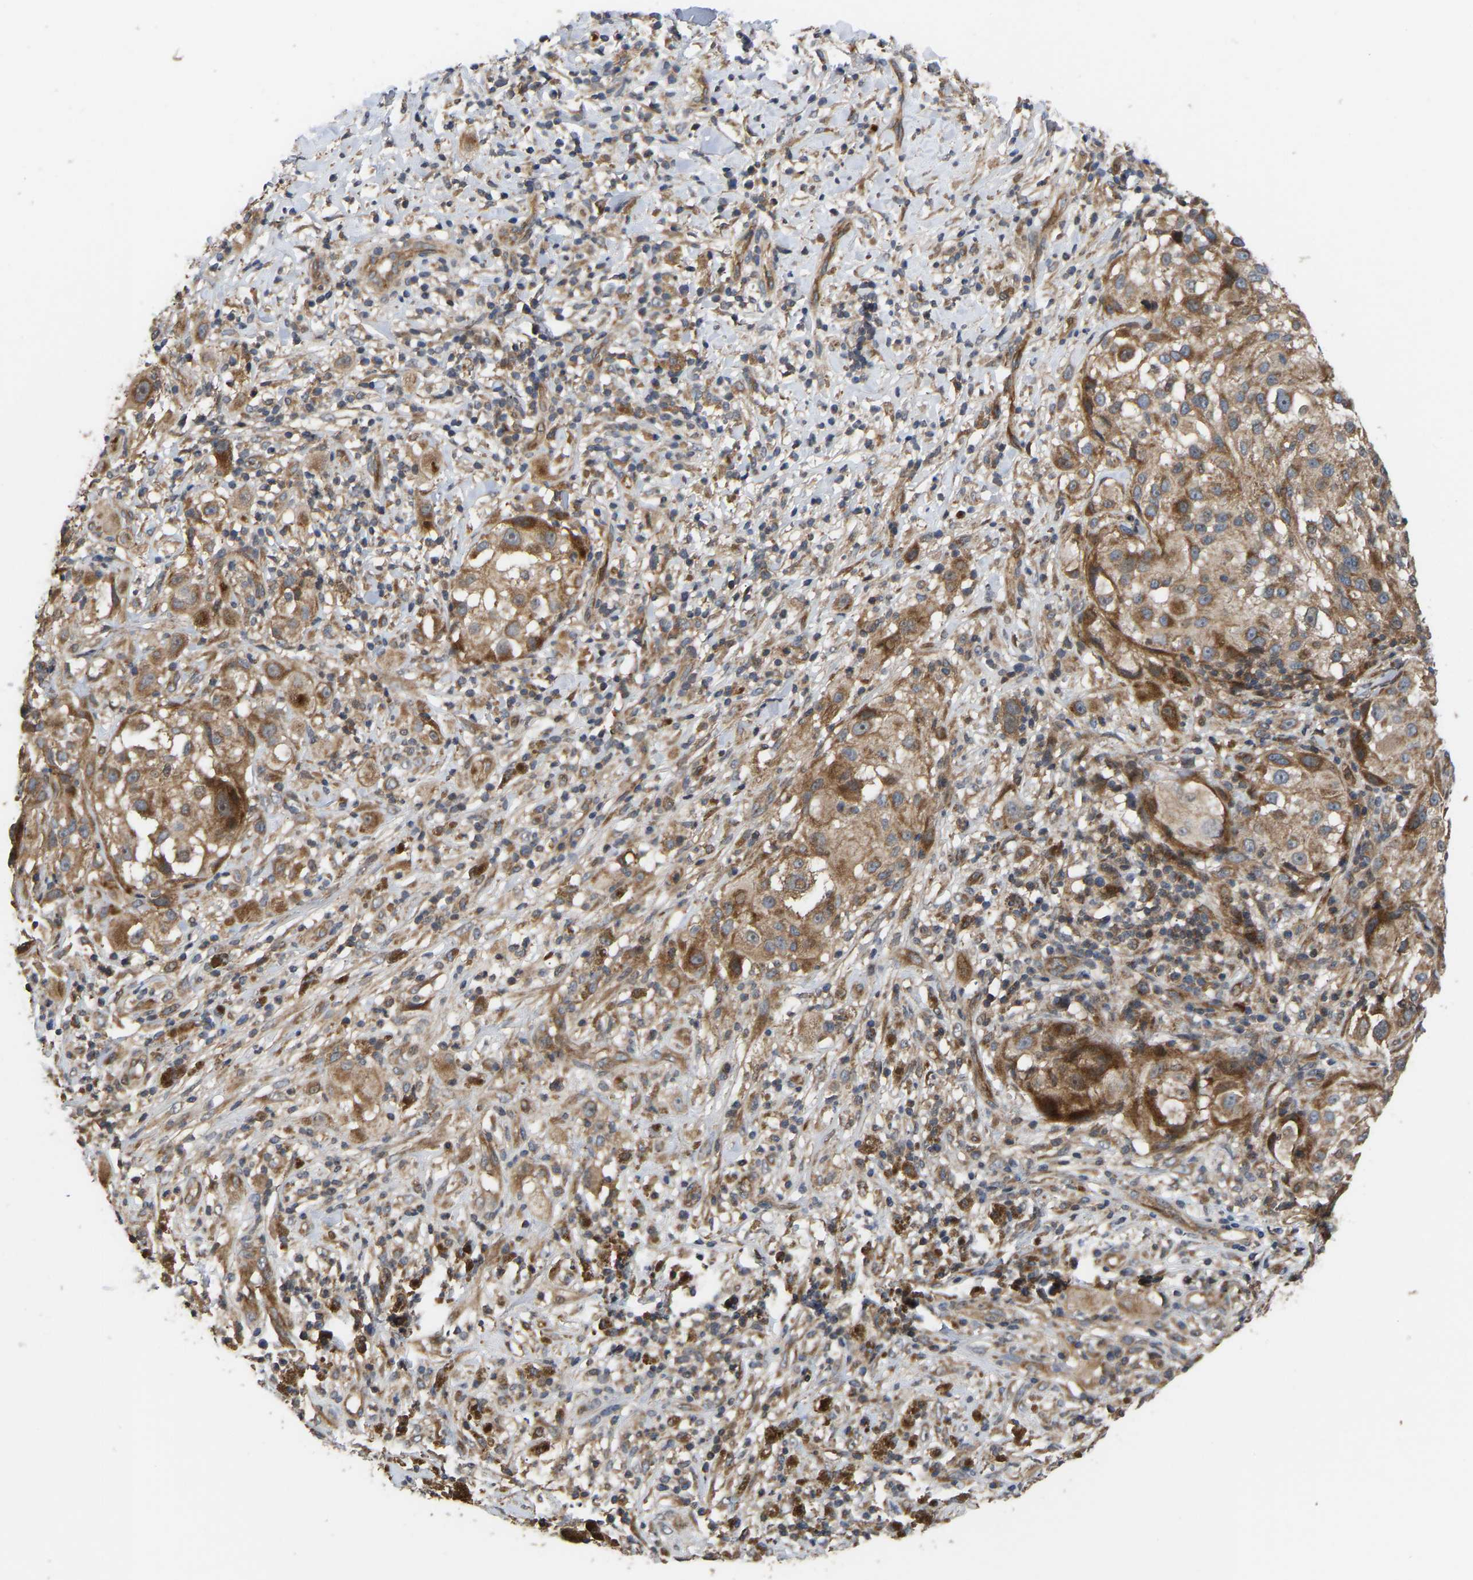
{"staining": {"intensity": "moderate", "quantity": ">75%", "location": "cytoplasmic/membranous"}, "tissue": "melanoma", "cell_type": "Tumor cells", "image_type": "cancer", "snomed": [{"axis": "morphology", "description": "Necrosis, NOS"}, {"axis": "morphology", "description": "Malignant melanoma, NOS"}, {"axis": "topography", "description": "Skin"}], "caption": "Malignant melanoma was stained to show a protein in brown. There is medium levels of moderate cytoplasmic/membranous expression in about >75% of tumor cells.", "gene": "STAU1", "patient": {"sex": "female", "age": 87}}